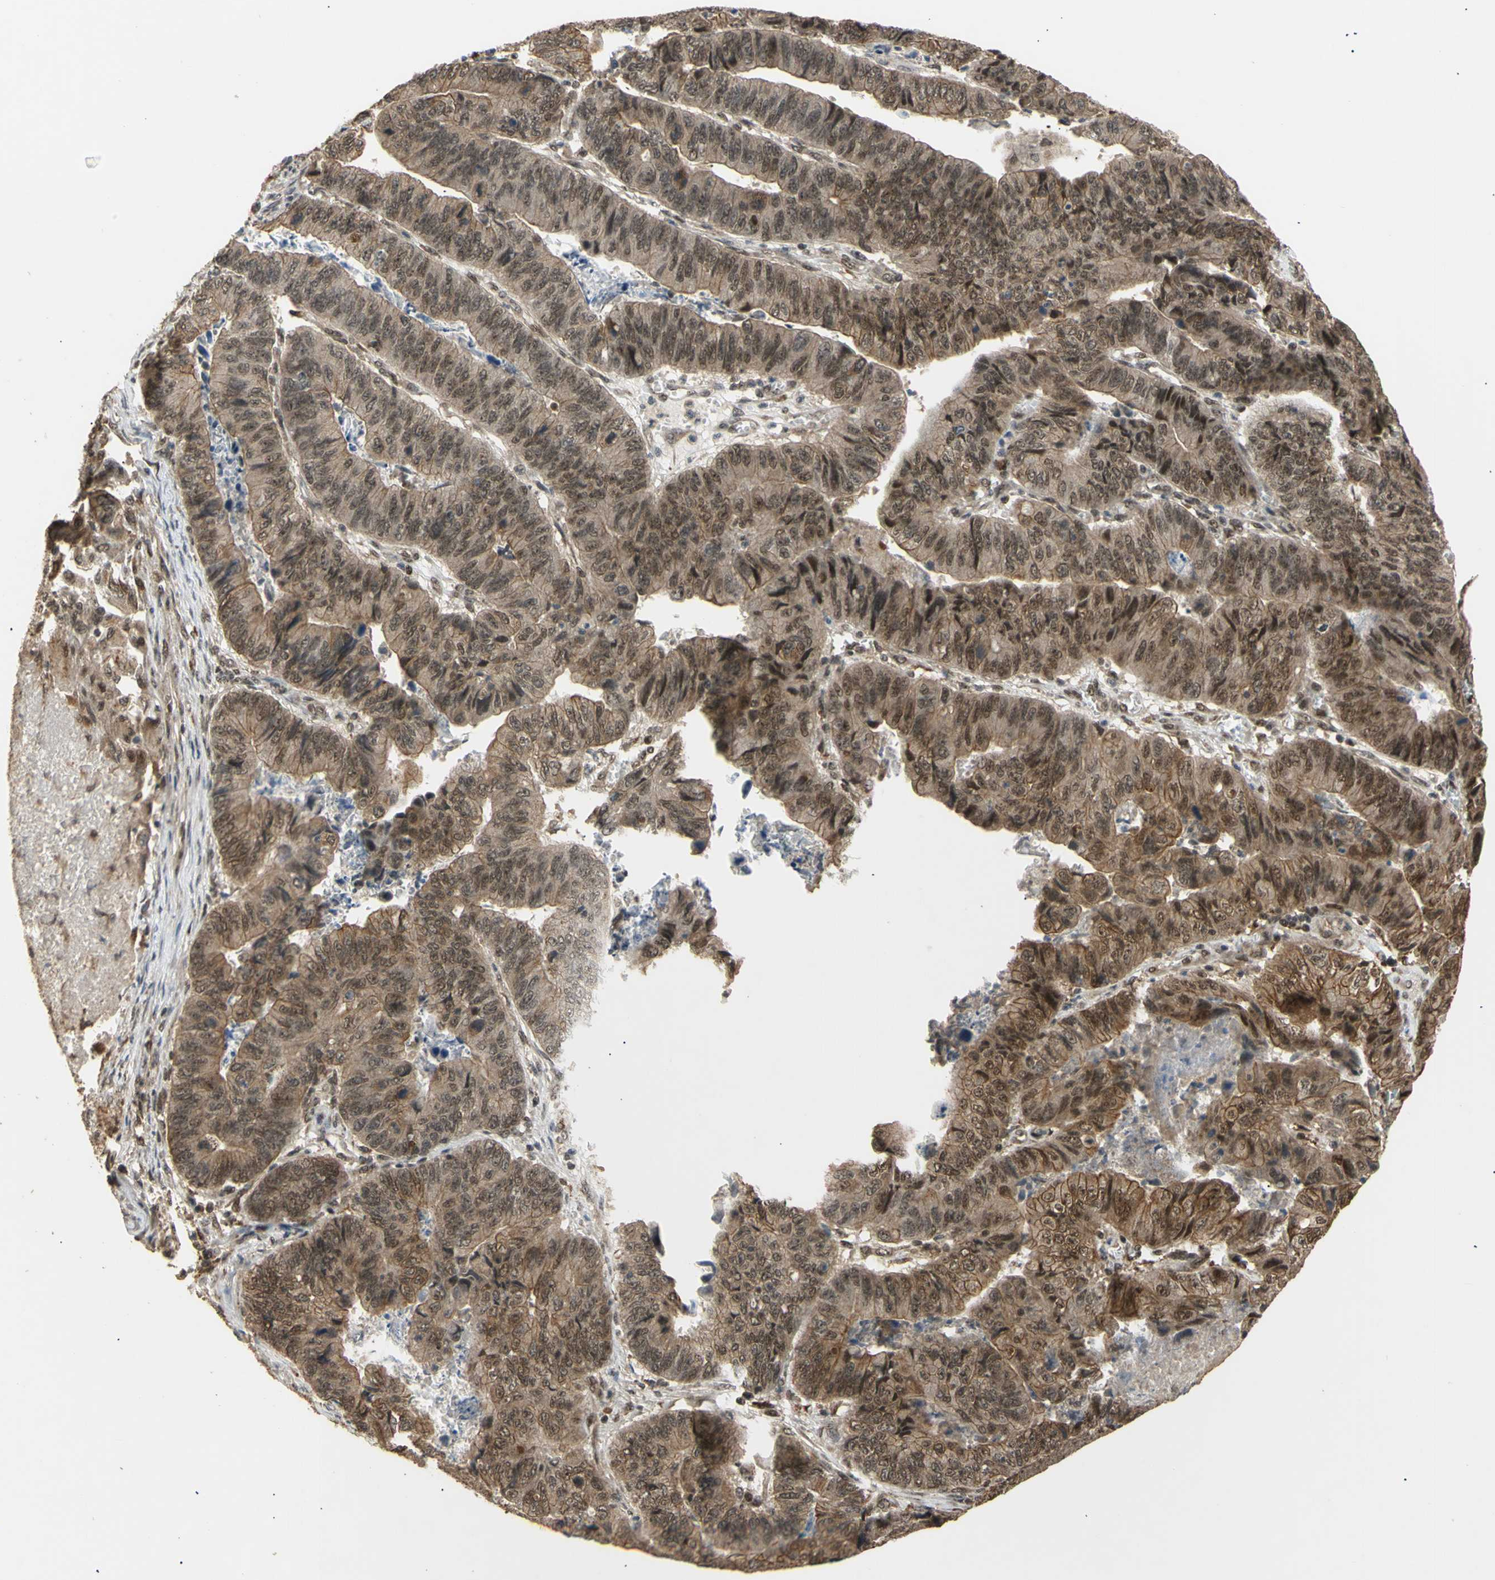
{"staining": {"intensity": "weak", "quantity": ">75%", "location": "cytoplasmic/membranous,nuclear"}, "tissue": "stomach cancer", "cell_type": "Tumor cells", "image_type": "cancer", "snomed": [{"axis": "morphology", "description": "Adenocarcinoma, NOS"}, {"axis": "topography", "description": "Stomach, lower"}], "caption": "Immunohistochemical staining of human stomach cancer (adenocarcinoma) shows weak cytoplasmic/membranous and nuclear protein staining in about >75% of tumor cells.", "gene": "GTF2E2", "patient": {"sex": "male", "age": 77}}